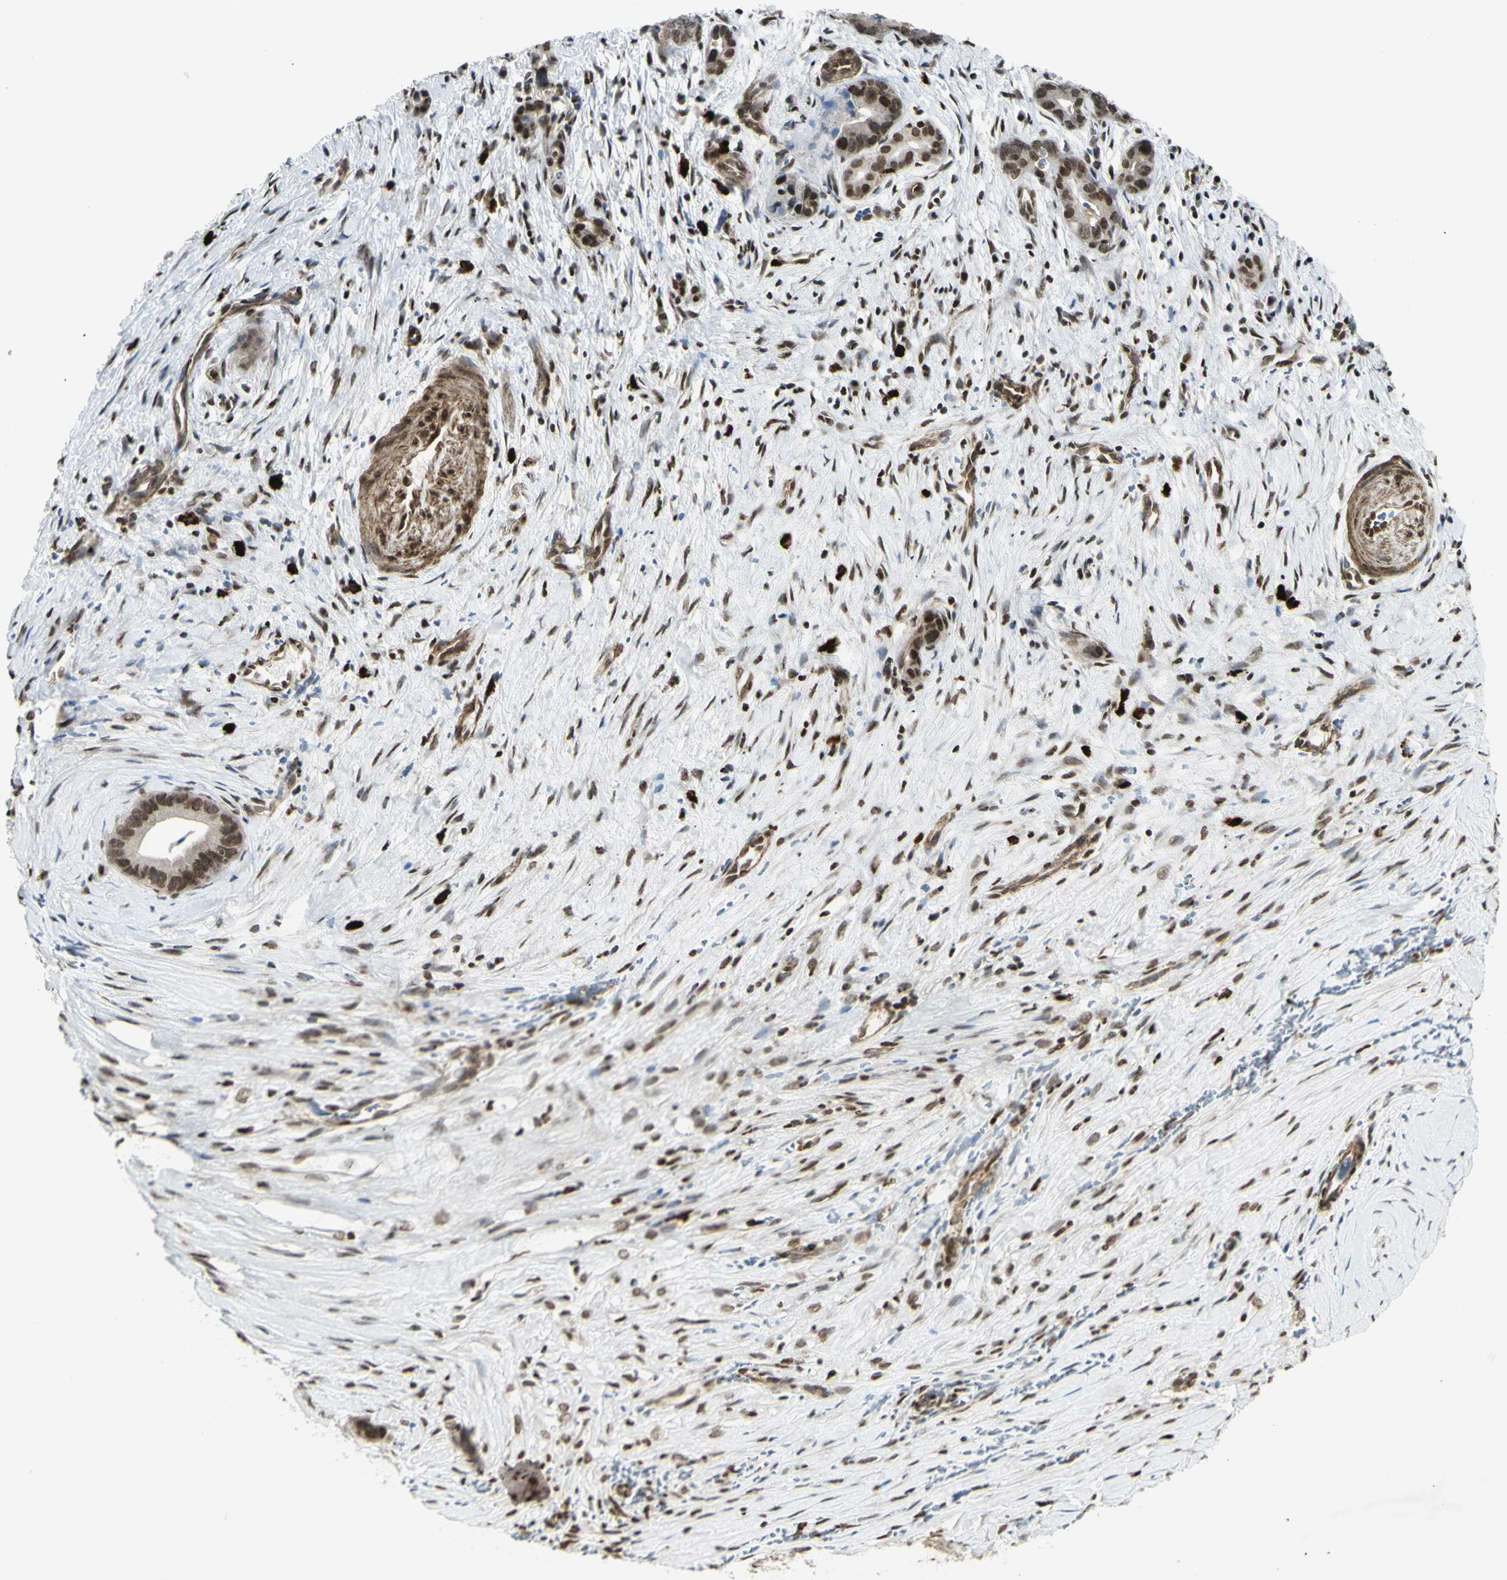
{"staining": {"intensity": "strong", "quantity": ">75%", "location": "nuclear"}, "tissue": "liver cancer", "cell_type": "Tumor cells", "image_type": "cancer", "snomed": [{"axis": "morphology", "description": "Cholangiocarcinoma"}, {"axis": "topography", "description": "Liver"}], "caption": "Strong nuclear protein staining is present in approximately >75% of tumor cells in liver cancer.", "gene": "ZMYM6", "patient": {"sex": "female", "age": 55}}